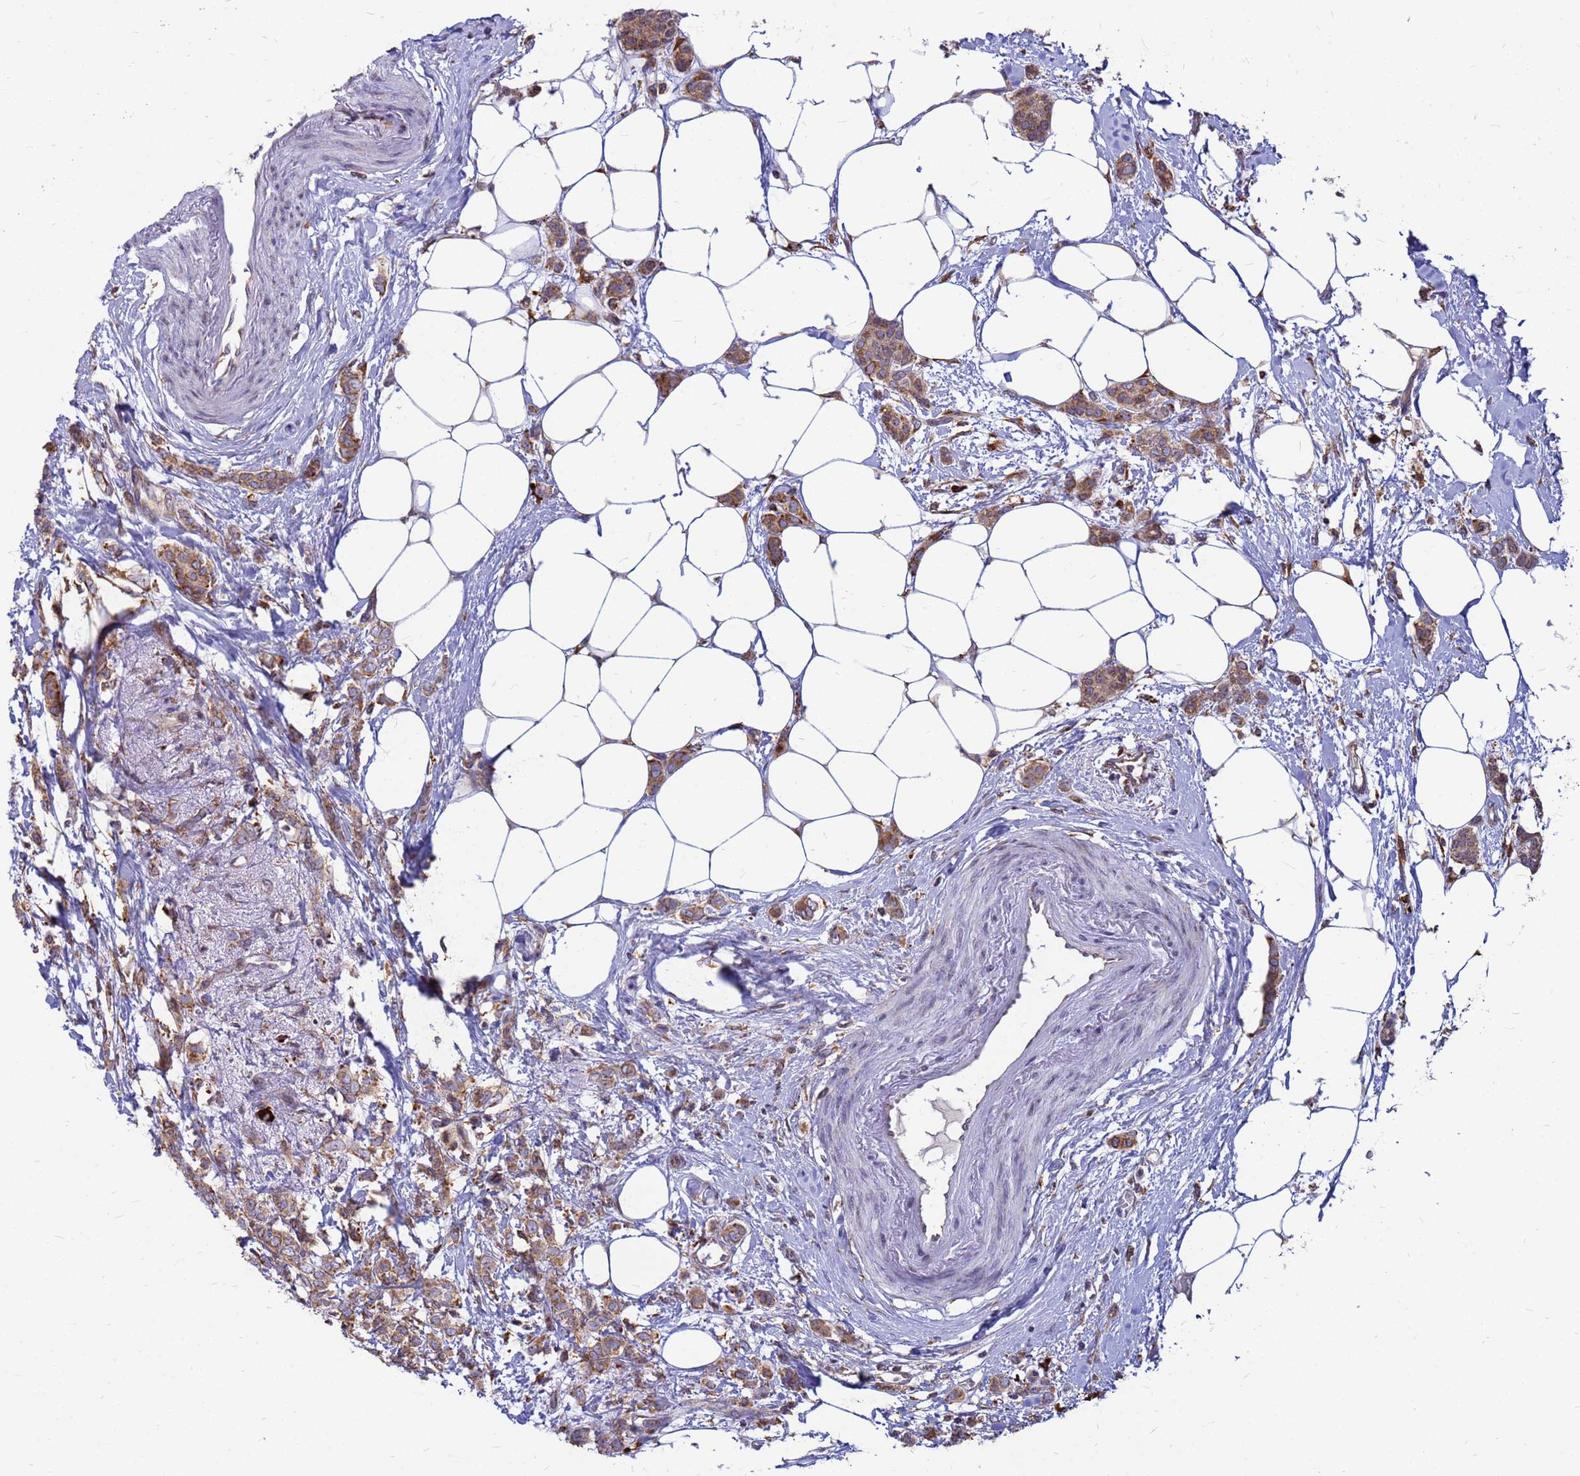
{"staining": {"intensity": "moderate", "quantity": ">75%", "location": "cytoplasmic/membranous"}, "tissue": "breast cancer", "cell_type": "Tumor cells", "image_type": "cancer", "snomed": [{"axis": "morphology", "description": "Duct carcinoma"}, {"axis": "topography", "description": "Breast"}], "caption": "A photomicrograph of human breast invasive ductal carcinoma stained for a protein exhibits moderate cytoplasmic/membranous brown staining in tumor cells.", "gene": "SSR4", "patient": {"sex": "female", "age": 72}}